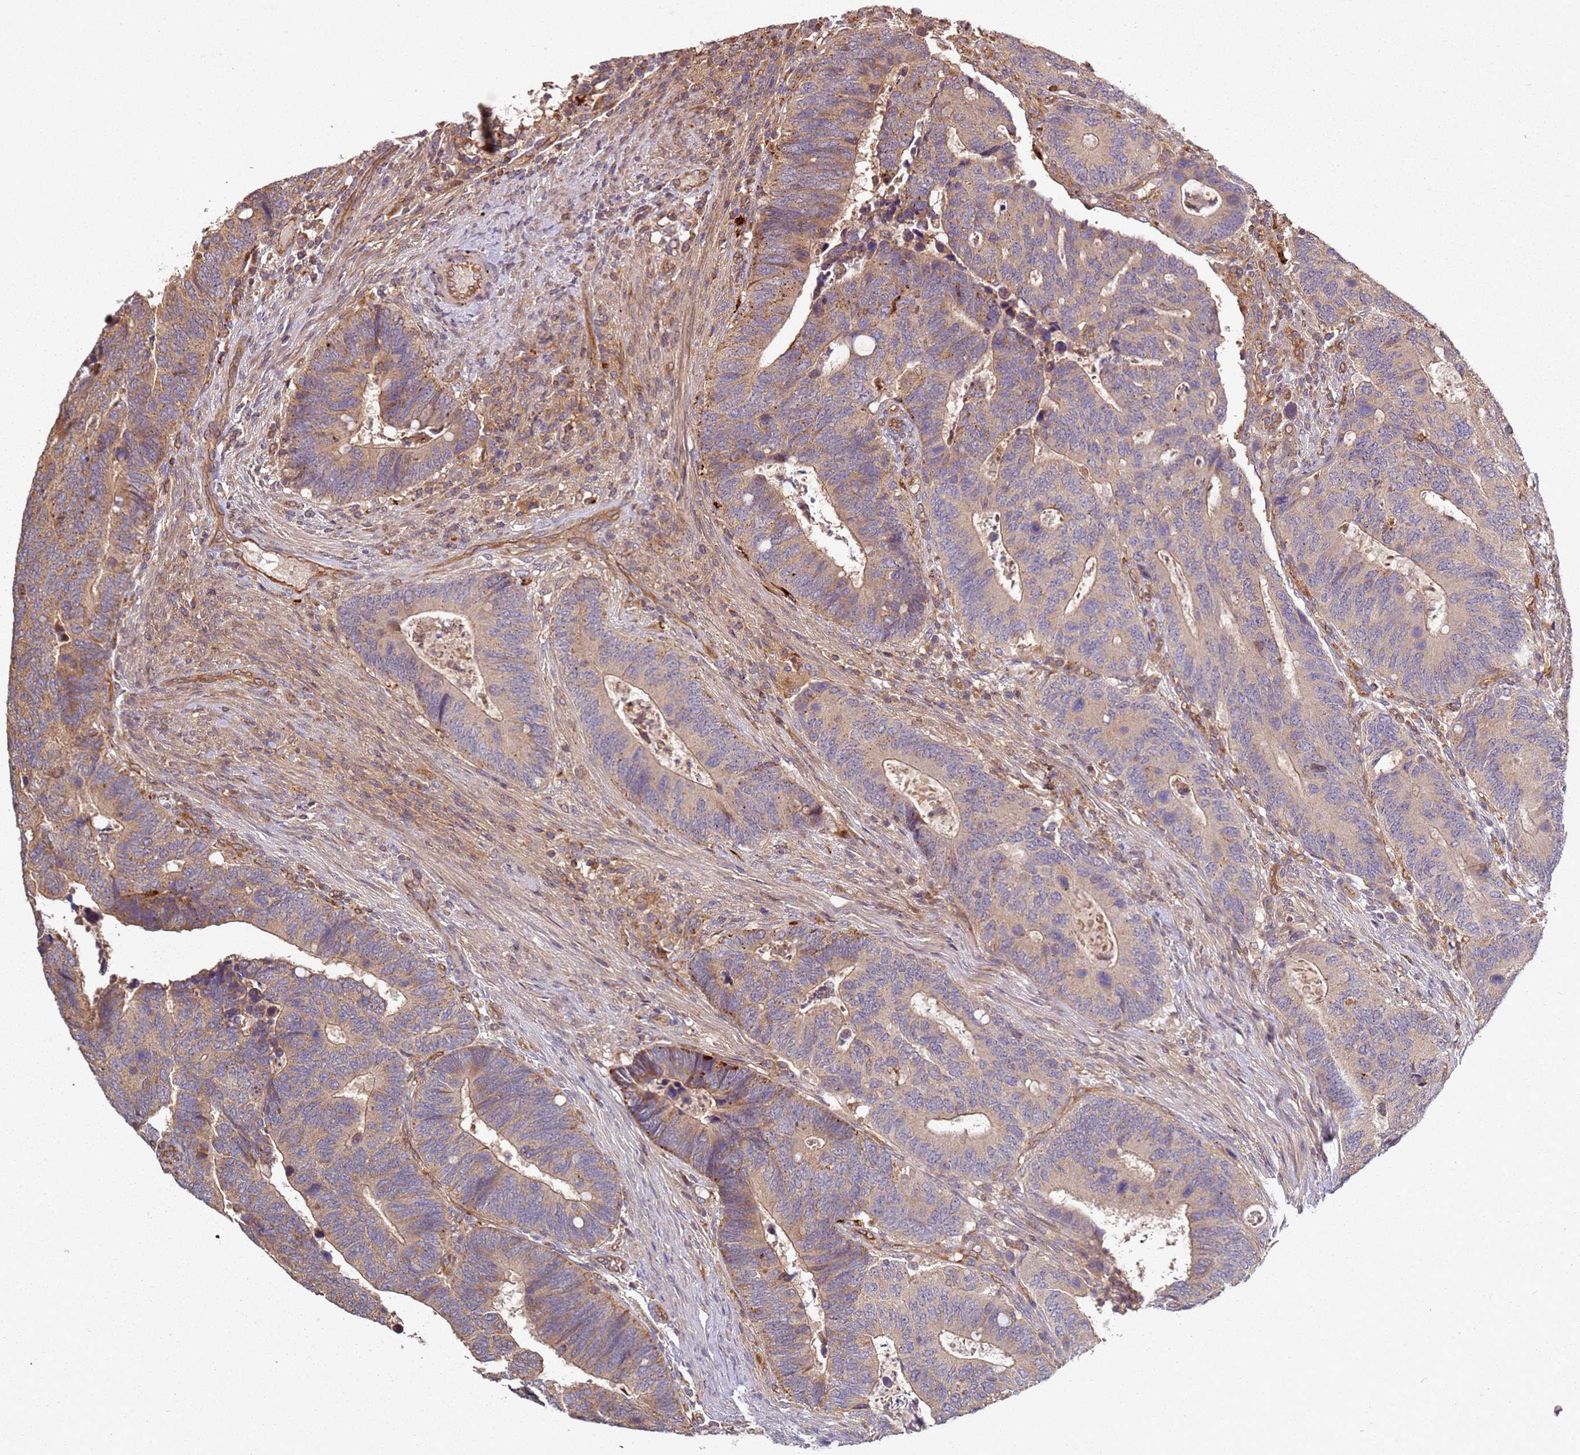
{"staining": {"intensity": "weak", "quantity": ">75%", "location": "cytoplasmic/membranous"}, "tissue": "colorectal cancer", "cell_type": "Tumor cells", "image_type": "cancer", "snomed": [{"axis": "morphology", "description": "Adenocarcinoma, NOS"}, {"axis": "topography", "description": "Colon"}], "caption": "Adenocarcinoma (colorectal) was stained to show a protein in brown. There is low levels of weak cytoplasmic/membranous positivity in about >75% of tumor cells. (IHC, brightfield microscopy, high magnification).", "gene": "SCGB2B2", "patient": {"sex": "male", "age": 87}}